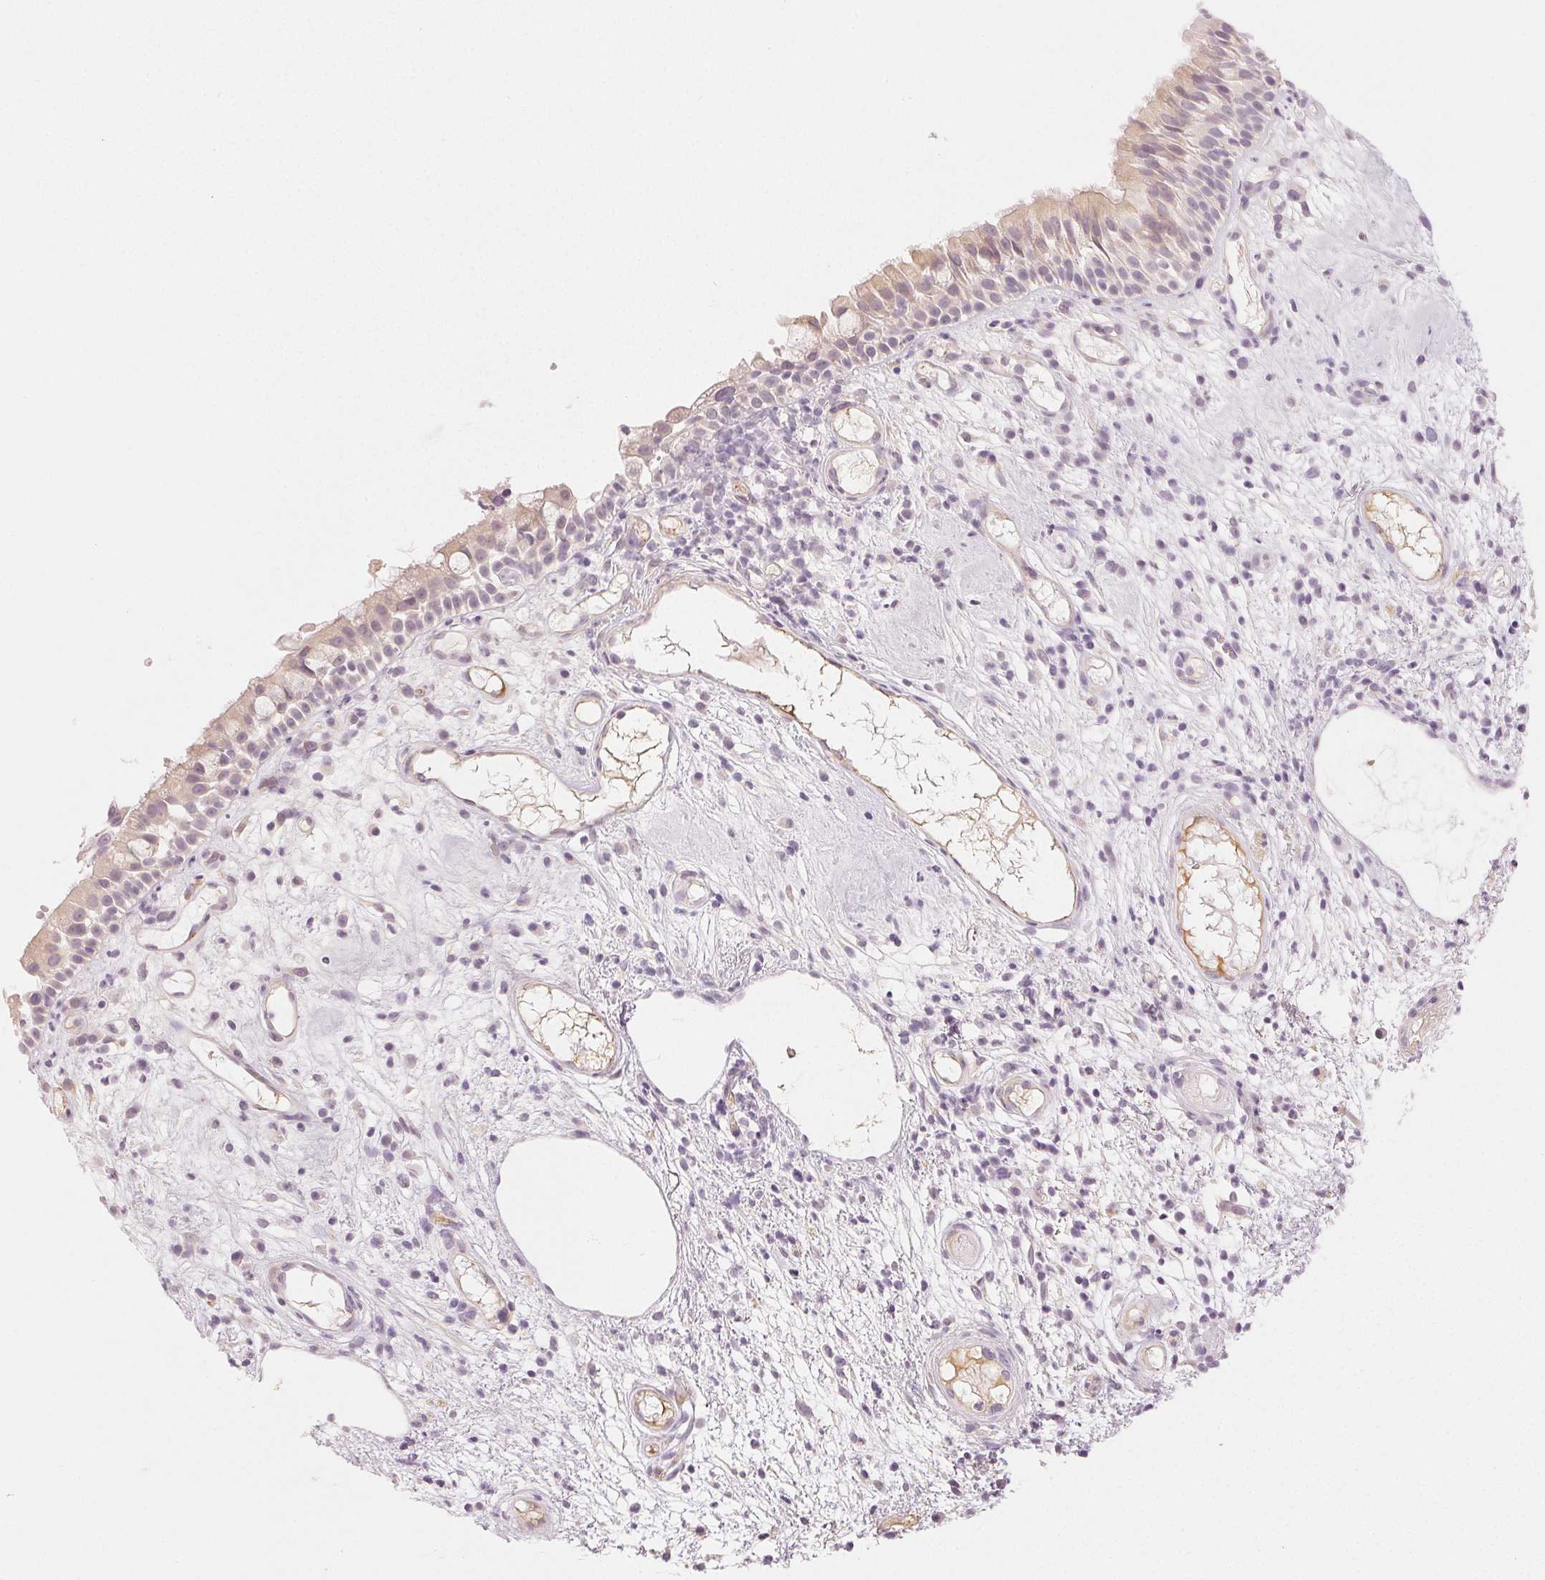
{"staining": {"intensity": "weak", "quantity": "<25%", "location": "cytoplasmic/membranous"}, "tissue": "nasopharynx", "cell_type": "Respiratory epithelial cells", "image_type": "normal", "snomed": [{"axis": "morphology", "description": "Normal tissue, NOS"}, {"axis": "morphology", "description": "Inflammation, NOS"}, {"axis": "topography", "description": "Nasopharynx"}], "caption": "An immunohistochemistry (IHC) photomicrograph of normal nasopharynx is shown. There is no staining in respiratory epithelial cells of nasopharynx.", "gene": "MAP1LC3A", "patient": {"sex": "male", "age": 54}}